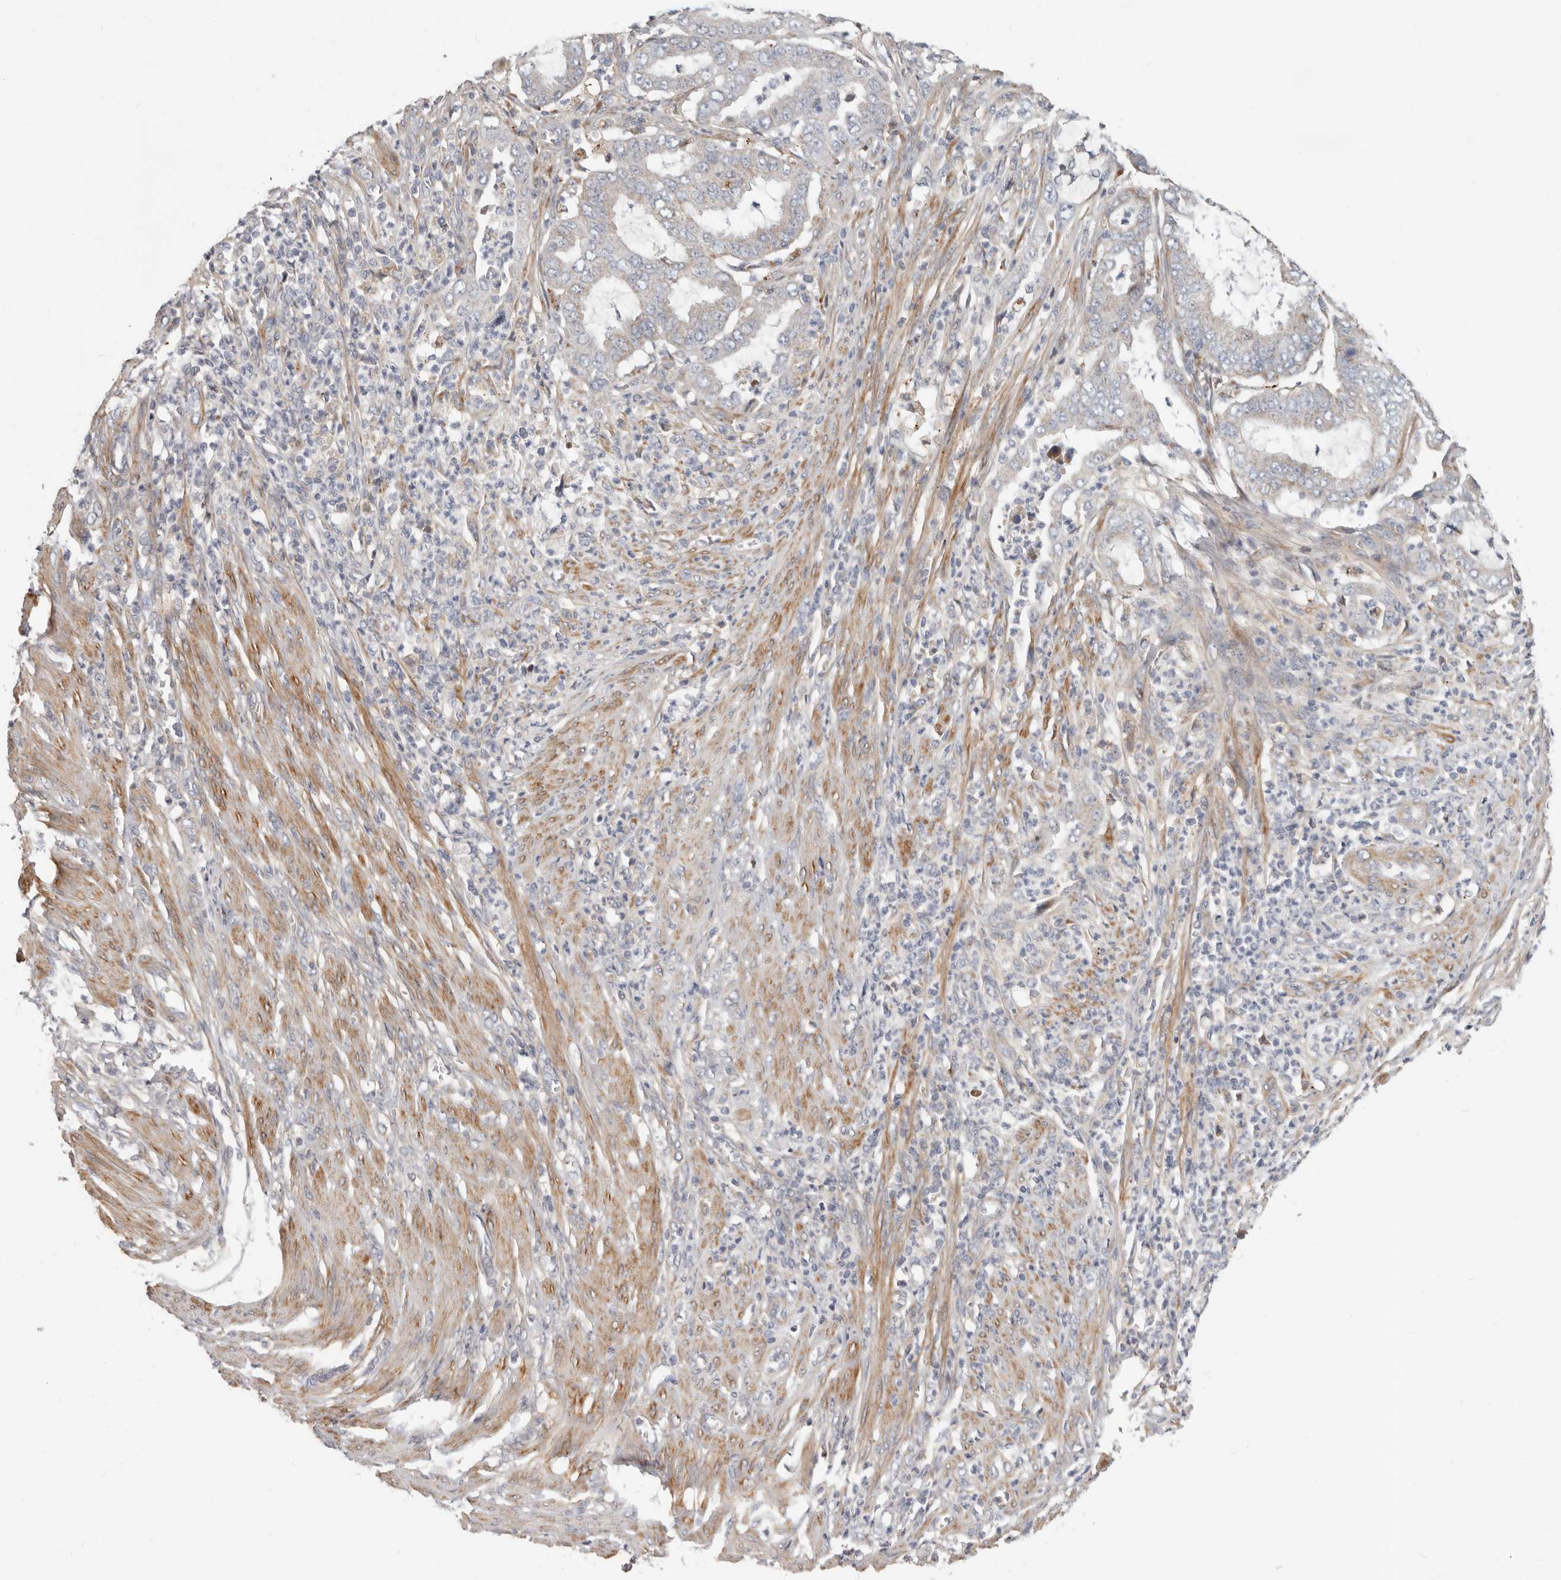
{"staining": {"intensity": "weak", "quantity": "<25%", "location": "cytoplasmic/membranous"}, "tissue": "endometrial cancer", "cell_type": "Tumor cells", "image_type": "cancer", "snomed": [{"axis": "morphology", "description": "Adenocarcinoma, NOS"}, {"axis": "topography", "description": "Endometrium"}], "caption": "DAB (3,3'-diaminobenzidine) immunohistochemical staining of endometrial cancer reveals no significant staining in tumor cells.", "gene": "MRPS10", "patient": {"sex": "female", "age": 51}}